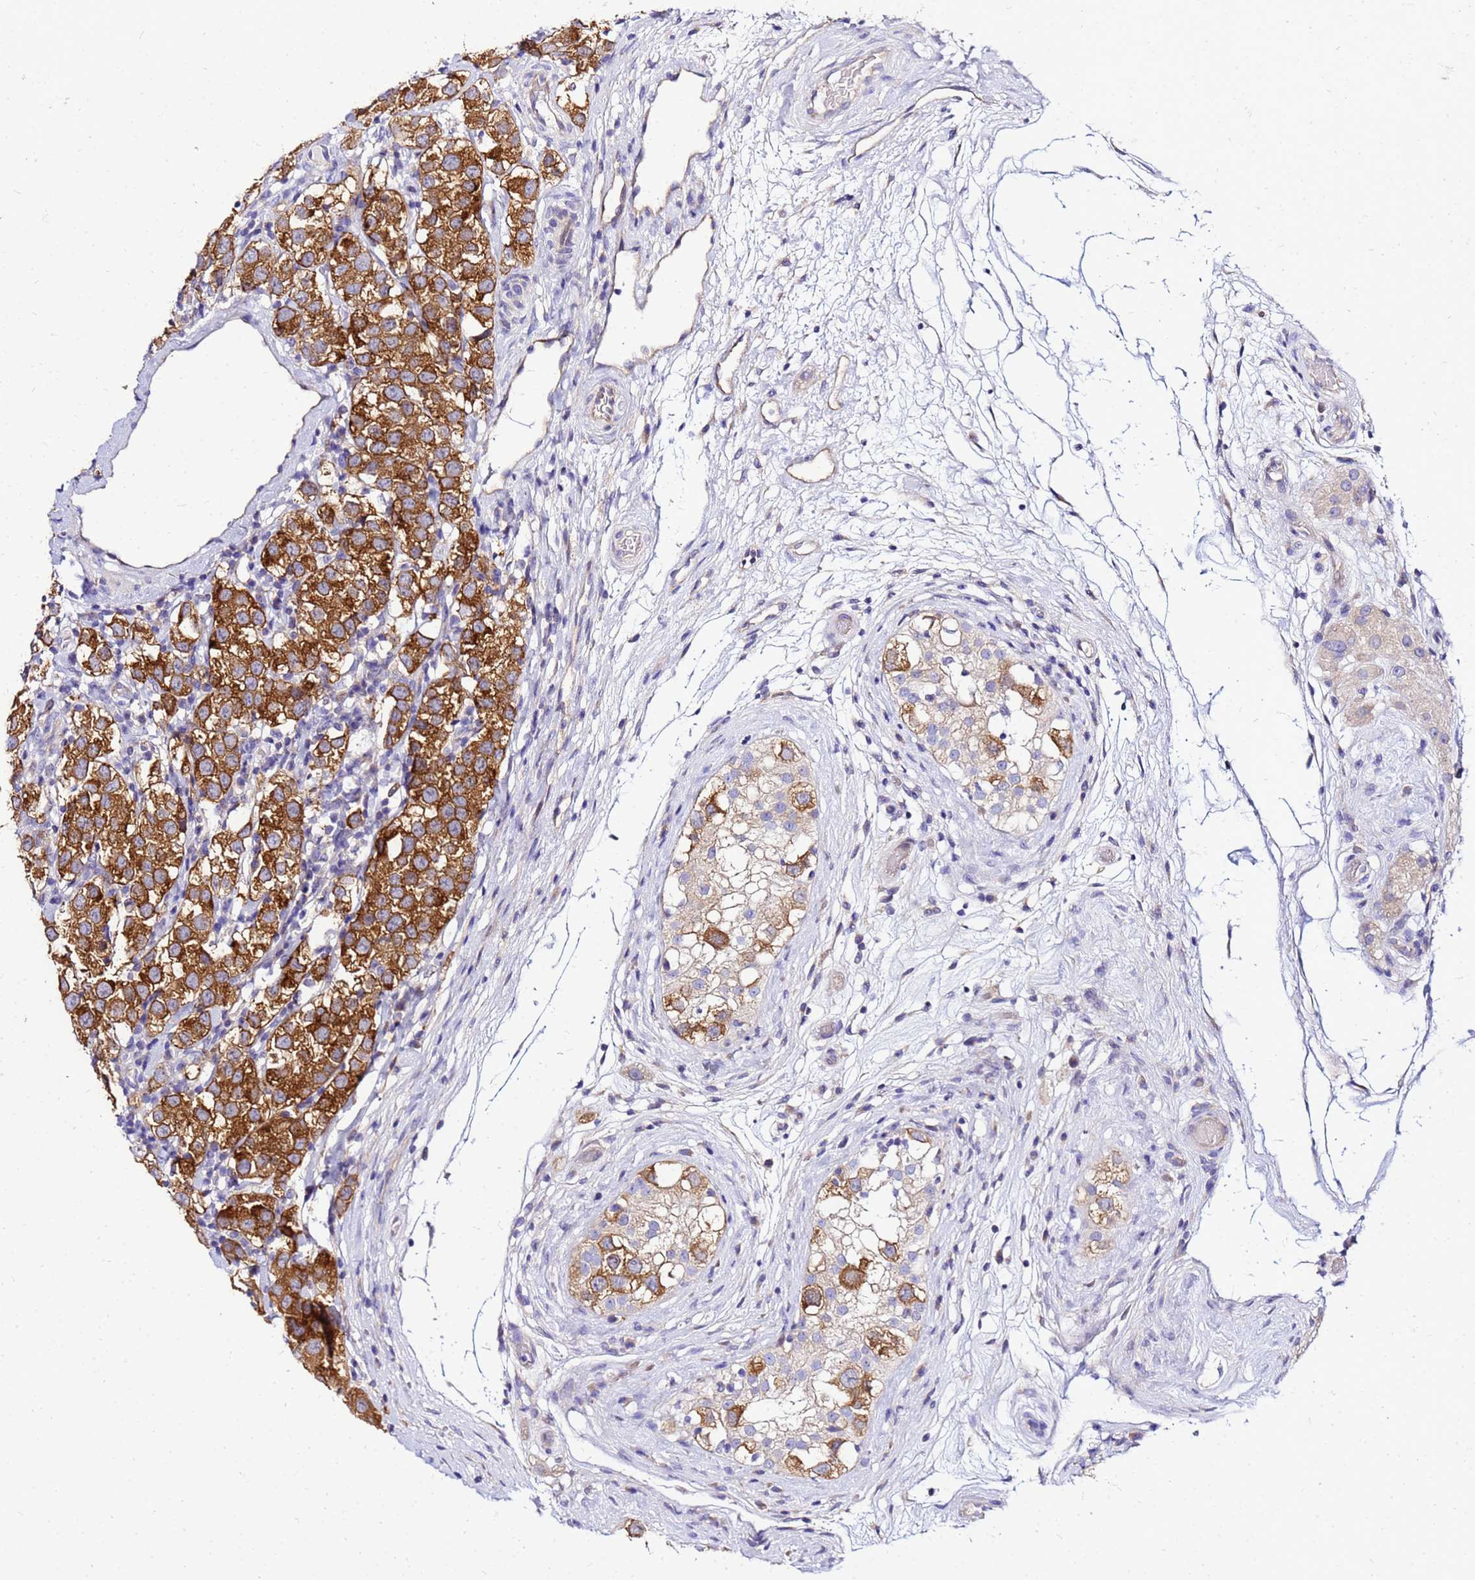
{"staining": {"intensity": "strong", "quantity": ">75%", "location": "cytoplasmic/membranous"}, "tissue": "testis cancer", "cell_type": "Tumor cells", "image_type": "cancer", "snomed": [{"axis": "morphology", "description": "Seminoma, NOS"}, {"axis": "topography", "description": "Testis"}], "caption": "About >75% of tumor cells in human seminoma (testis) exhibit strong cytoplasmic/membranous protein staining as visualized by brown immunohistochemical staining.", "gene": "HERC5", "patient": {"sex": "male", "age": 34}}